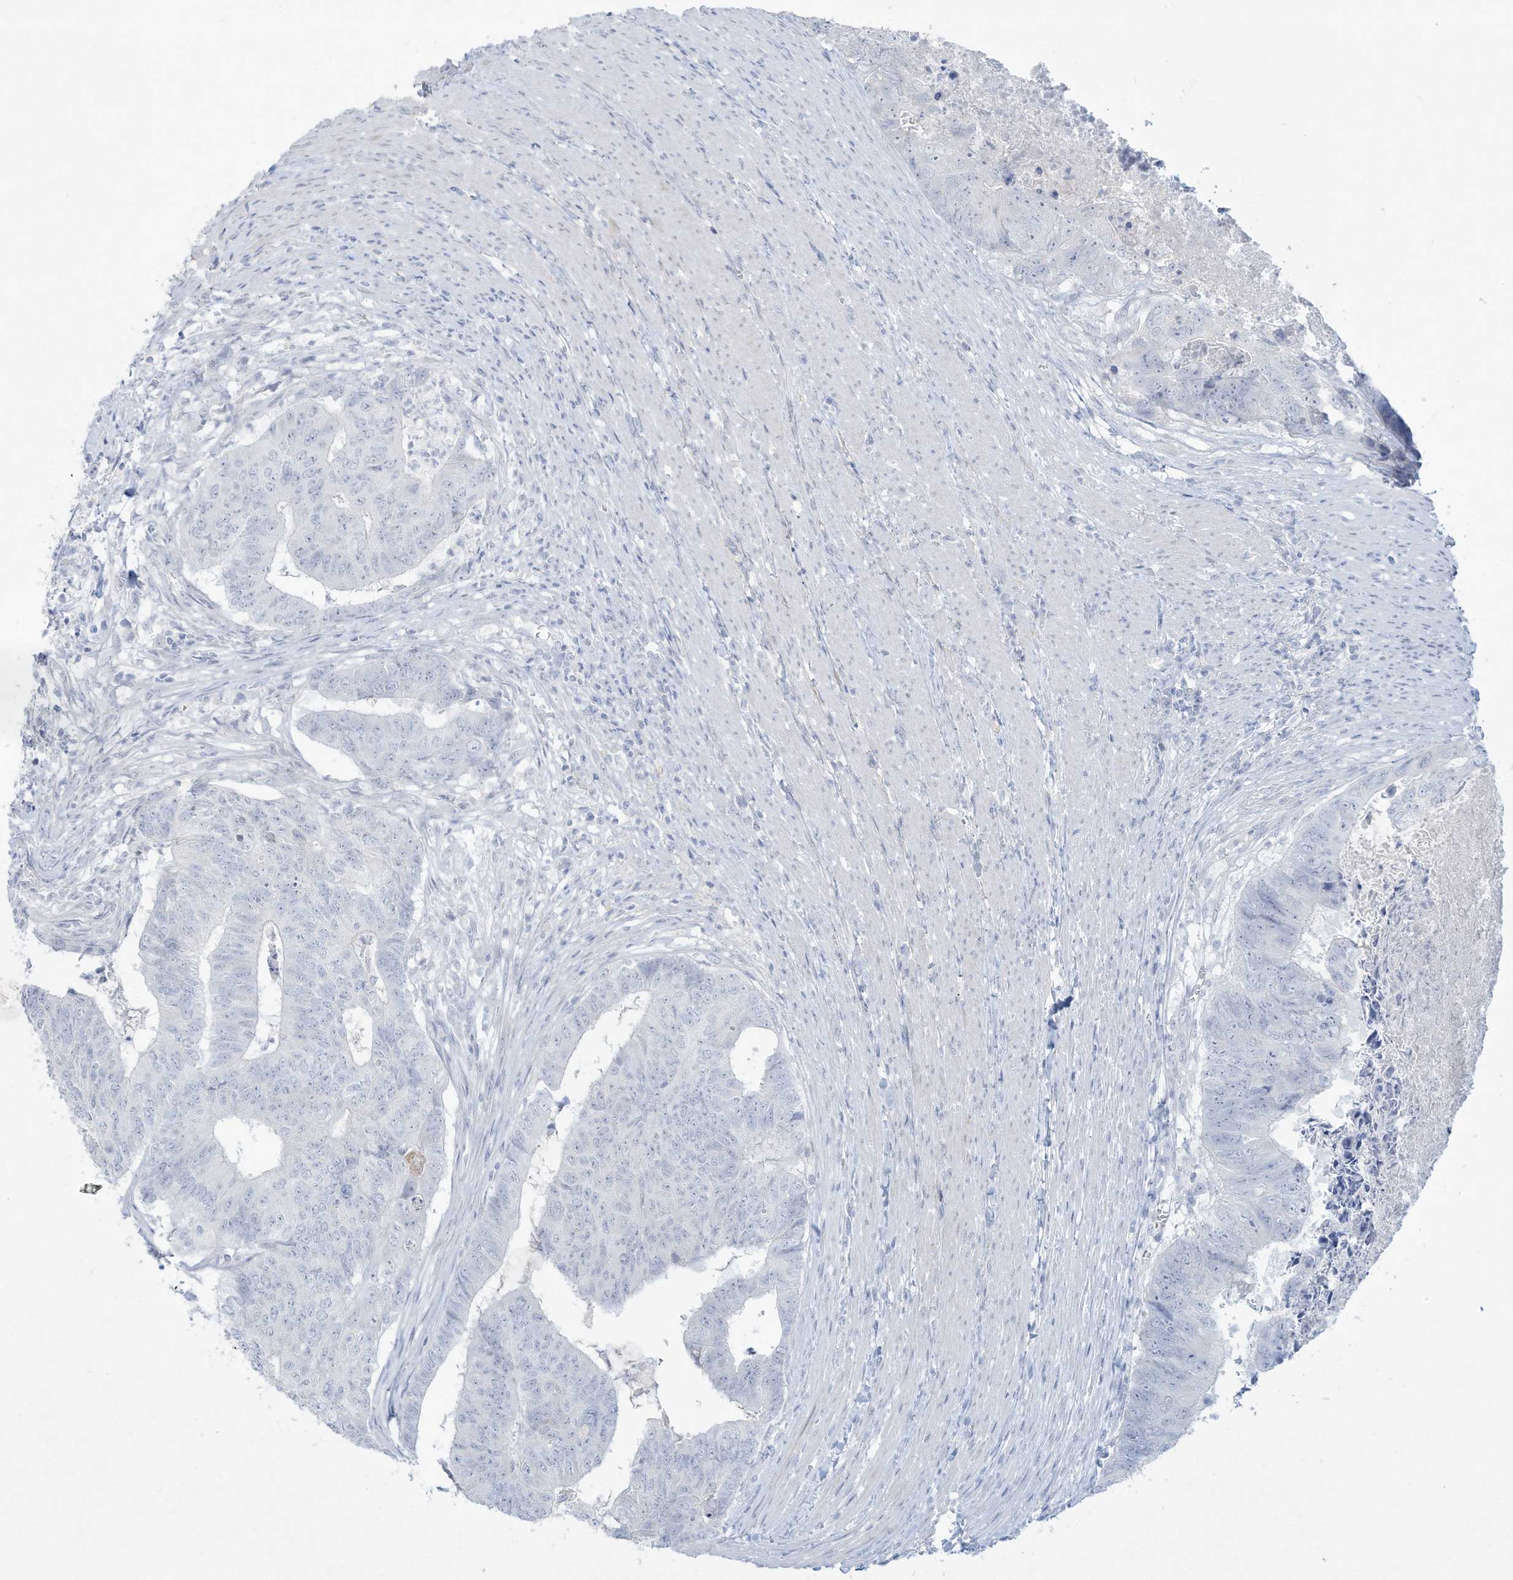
{"staining": {"intensity": "negative", "quantity": "none", "location": "none"}, "tissue": "colorectal cancer", "cell_type": "Tumor cells", "image_type": "cancer", "snomed": [{"axis": "morphology", "description": "Adenocarcinoma, NOS"}, {"axis": "topography", "description": "Colon"}], "caption": "Immunohistochemical staining of colorectal adenocarcinoma reveals no significant staining in tumor cells.", "gene": "PAX6", "patient": {"sex": "female", "age": 67}}